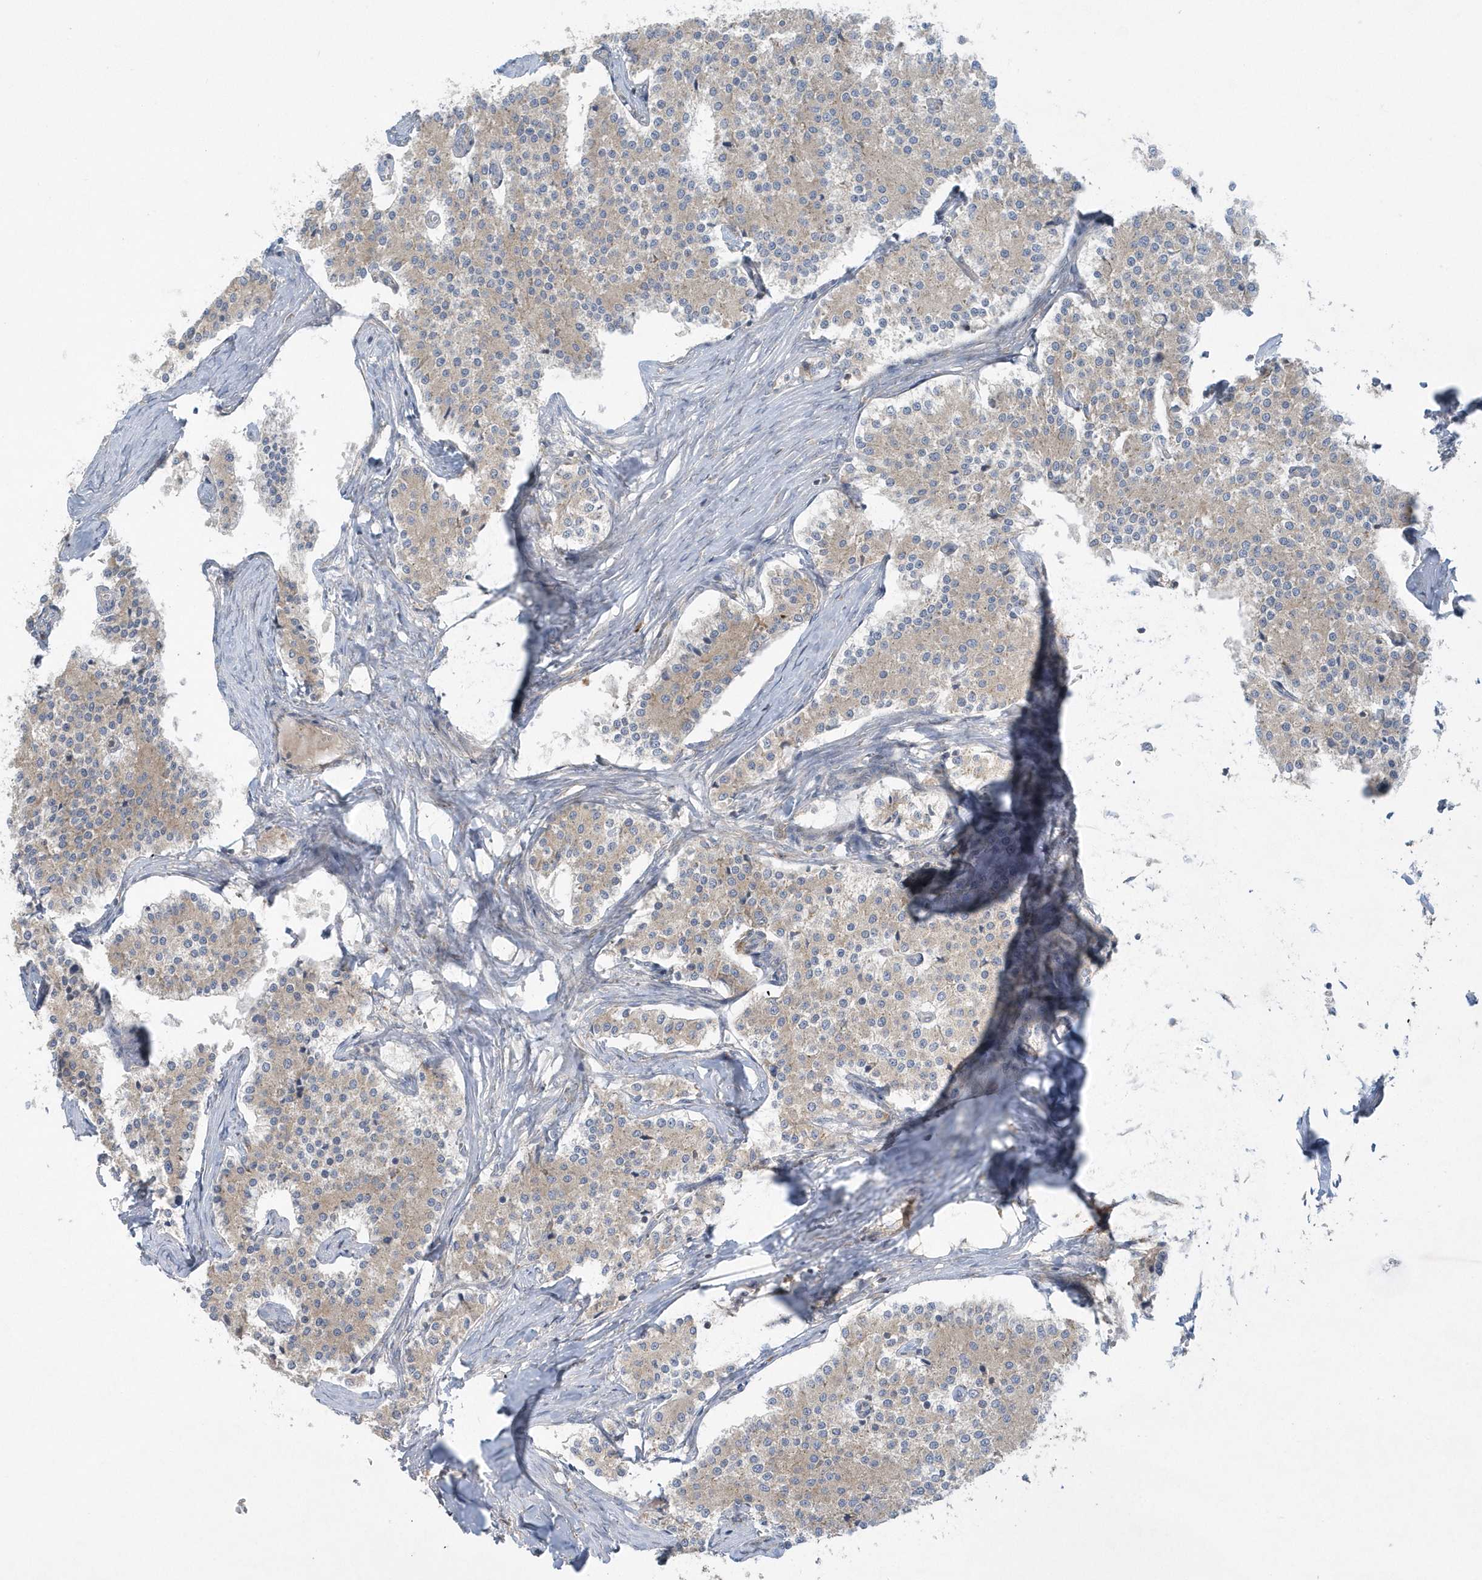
{"staining": {"intensity": "weak", "quantity": "<25%", "location": "cytoplasmic/membranous"}, "tissue": "carcinoid", "cell_type": "Tumor cells", "image_type": "cancer", "snomed": [{"axis": "morphology", "description": "Carcinoid, malignant, NOS"}, {"axis": "topography", "description": "Colon"}], "caption": "Tumor cells are negative for protein expression in human carcinoid.", "gene": "CNOT10", "patient": {"sex": "female", "age": 52}}